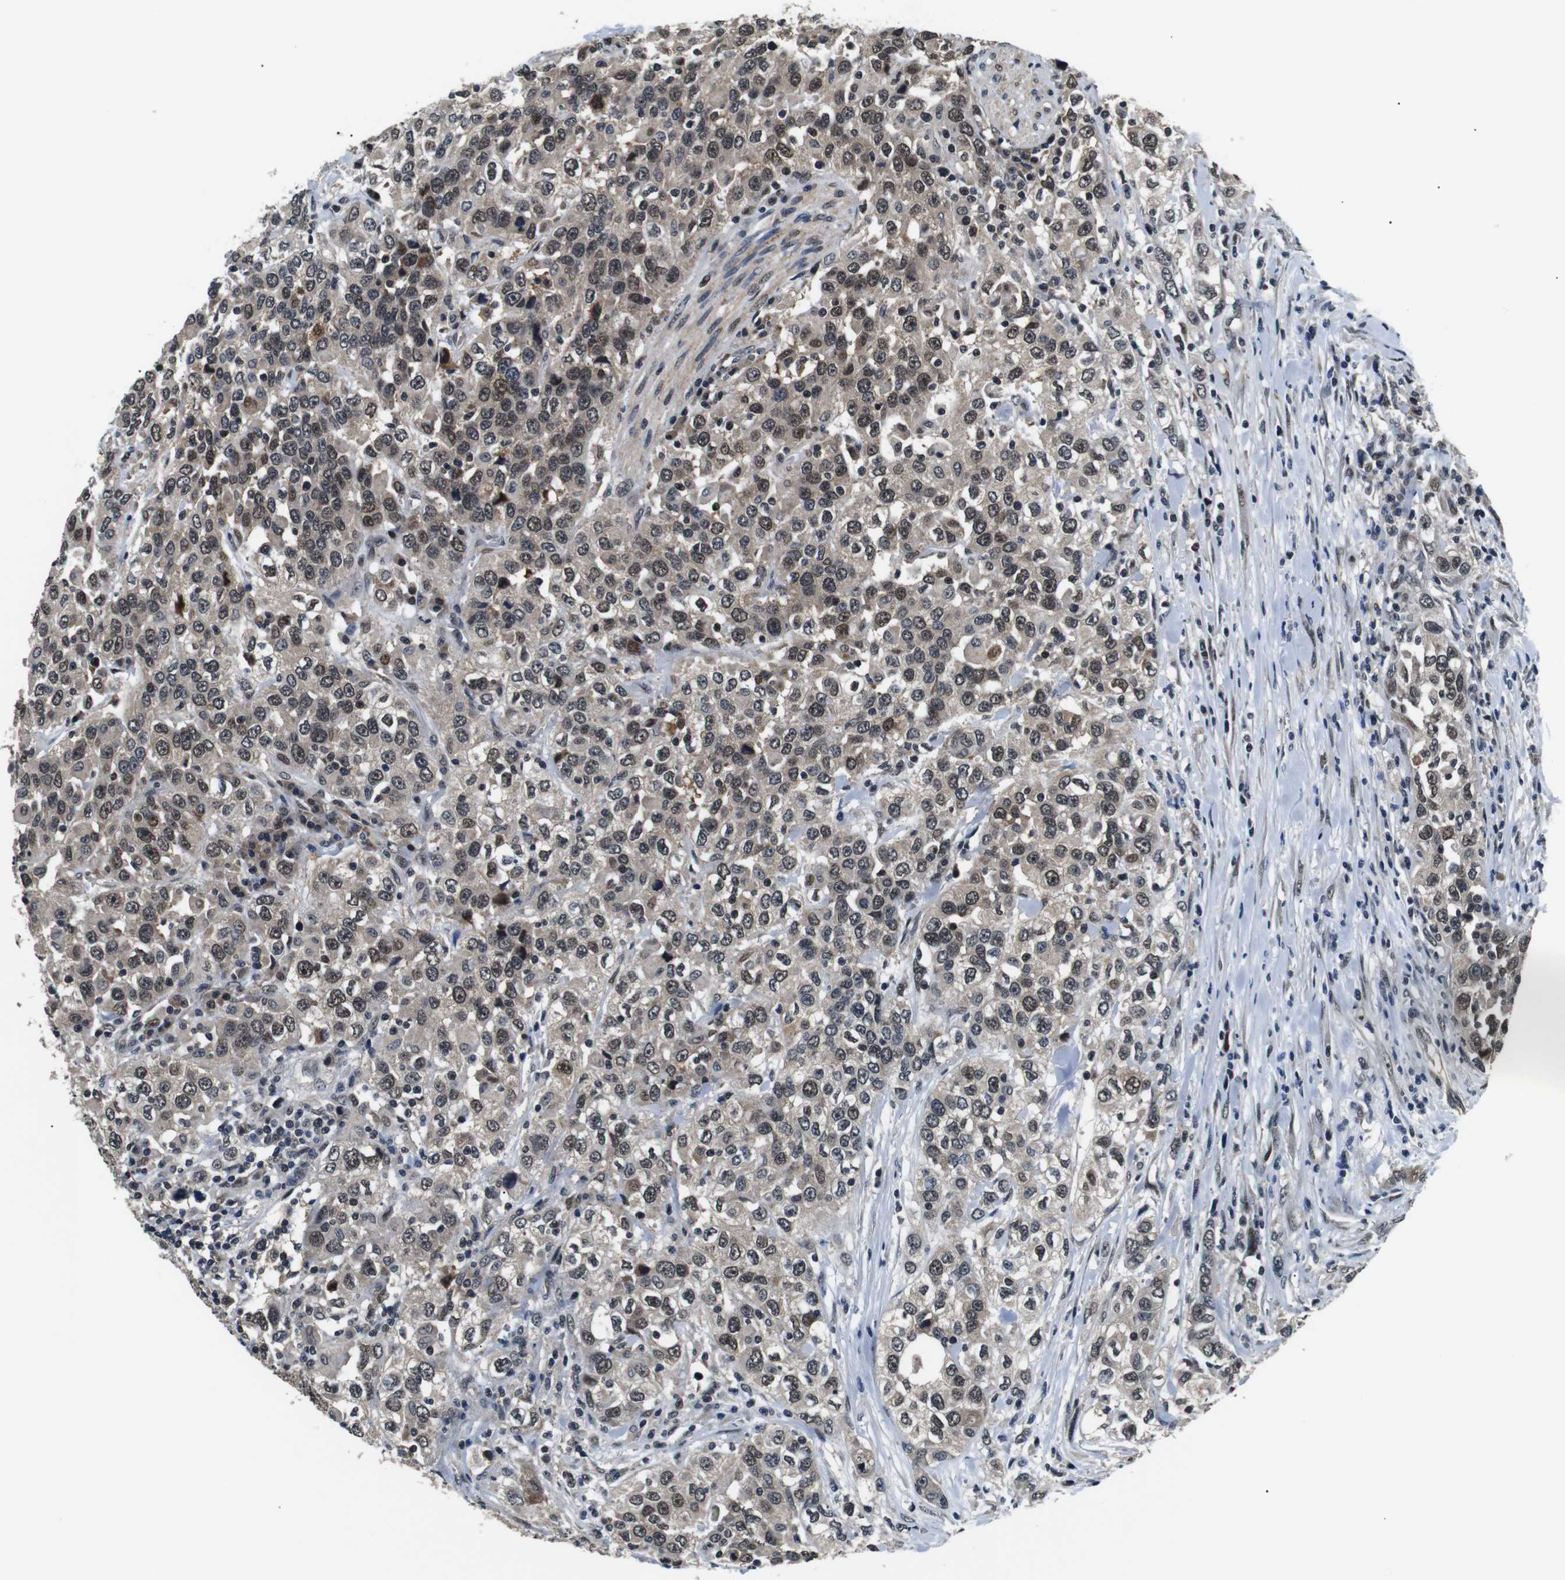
{"staining": {"intensity": "moderate", "quantity": ">75%", "location": "cytoplasmic/membranous,nuclear"}, "tissue": "urothelial cancer", "cell_type": "Tumor cells", "image_type": "cancer", "snomed": [{"axis": "morphology", "description": "Urothelial carcinoma, High grade"}, {"axis": "topography", "description": "Urinary bladder"}], "caption": "Immunohistochemical staining of urothelial carcinoma (high-grade) reveals medium levels of moderate cytoplasmic/membranous and nuclear protein staining in approximately >75% of tumor cells. (brown staining indicates protein expression, while blue staining denotes nuclei).", "gene": "SKP1", "patient": {"sex": "female", "age": 80}}